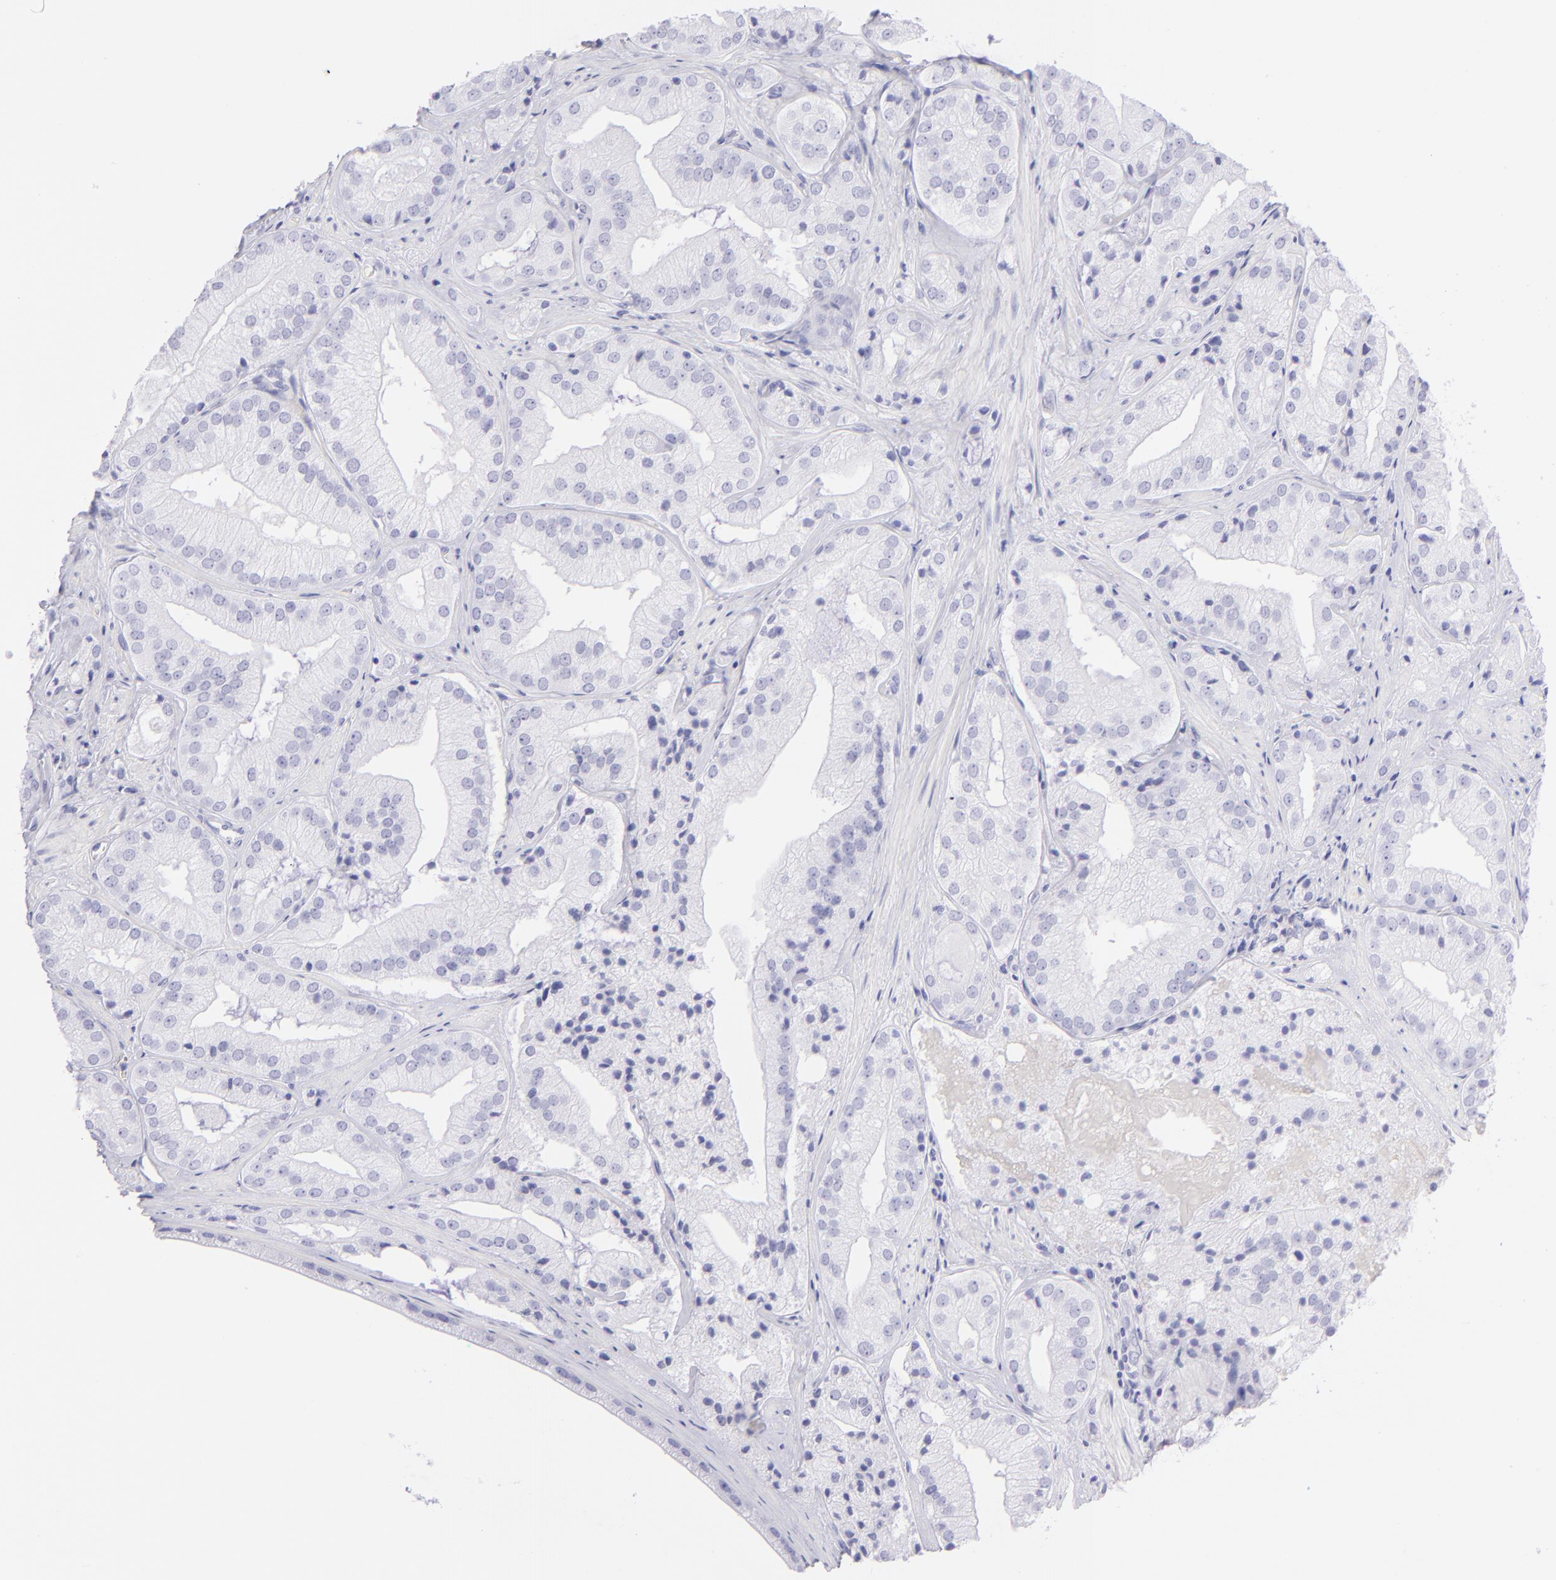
{"staining": {"intensity": "negative", "quantity": "none", "location": "none"}, "tissue": "prostate cancer", "cell_type": "Tumor cells", "image_type": "cancer", "snomed": [{"axis": "morphology", "description": "Adenocarcinoma, Low grade"}, {"axis": "topography", "description": "Prostate"}], "caption": "Immunohistochemistry of low-grade adenocarcinoma (prostate) displays no expression in tumor cells.", "gene": "CD72", "patient": {"sex": "male", "age": 60}}